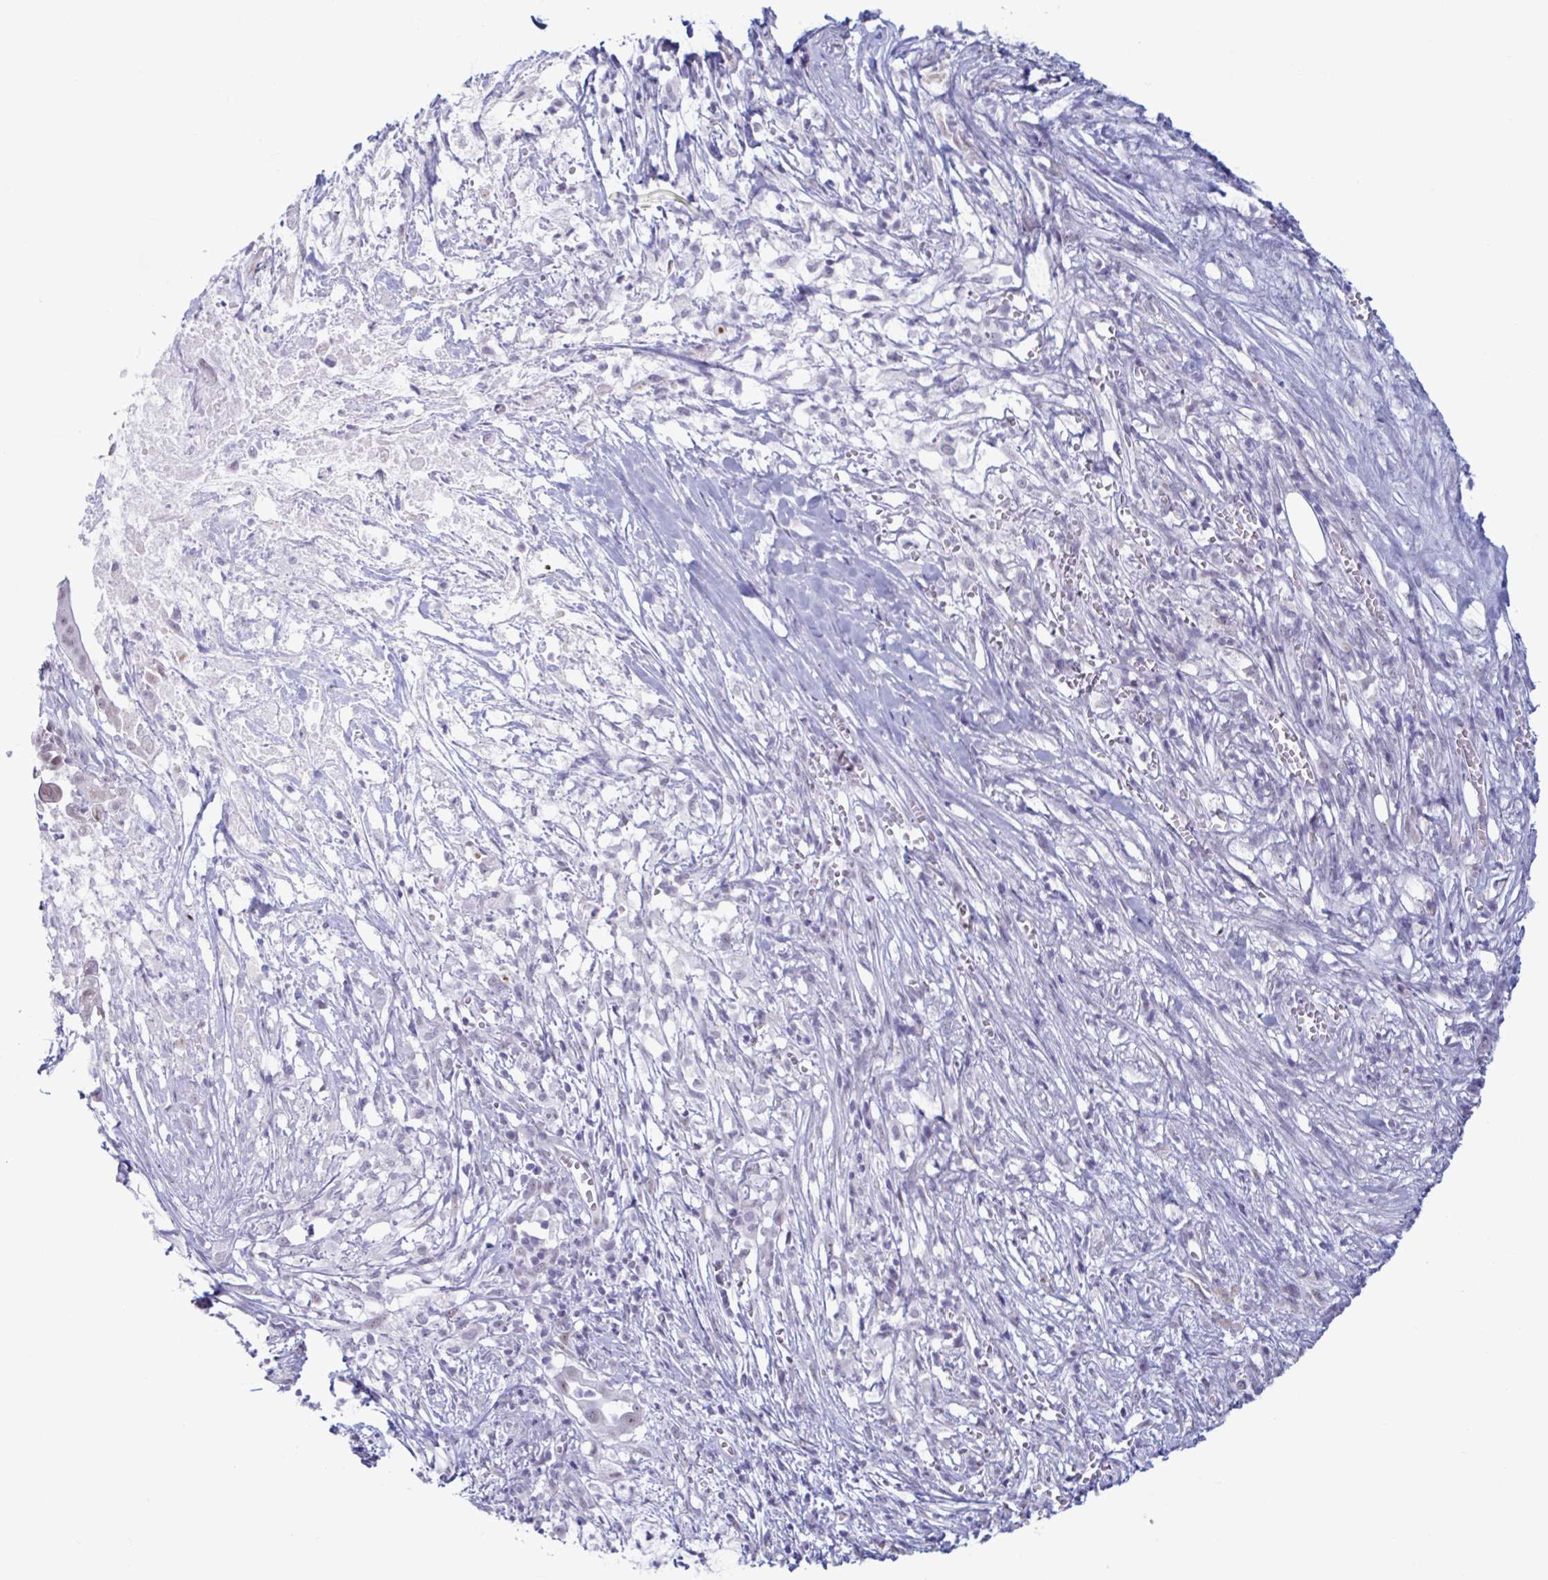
{"staining": {"intensity": "negative", "quantity": "none", "location": "none"}, "tissue": "pancreatic cancer", "cell_type": "Tumor cells", "image_type": "cancer", "snomed": [{"axis": "morphology", "description": "Adenocarcinoma, NOS"}, {"axis": "topography", "description": "Pancreas"}], "caption": "An immunohistochemistry (IHC) photomicrograph of adenocarcinoma (pancreatic) is shown. There is no staining in tumor cells of adenocarcinoma (pancreatic).", "gene": "MSMB", "patient": {"sex": "male", "age": 61}}